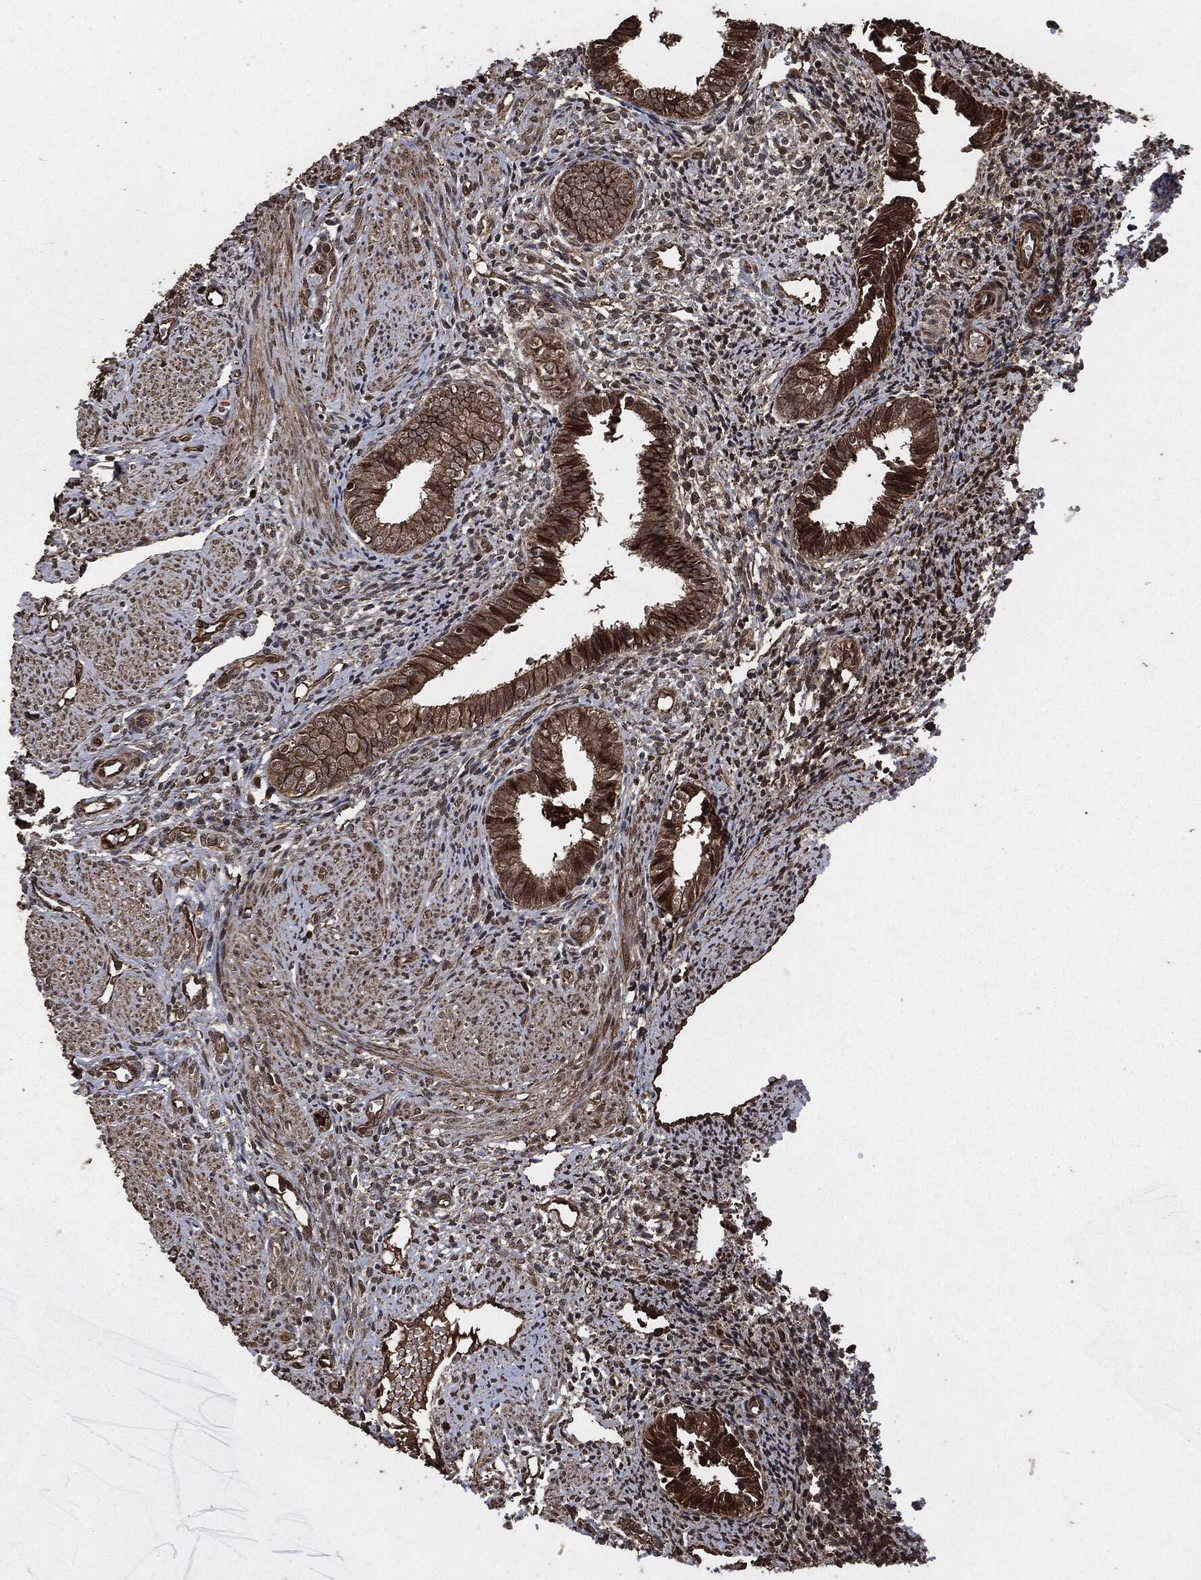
{"staining": {"intensity": "moderate", "quantity": "25%-75%", "location": "nuclear"}, "tissue": "endometrium", "cell_type": "Cells in endometrial stroma", "image_type": "normal", "snomed": [{"axis": "morphology", "description": "Normal tissue, NOS"}, {"axis": "topography", "description": "Endometrium"}], "caption": "Brown immunohistochemical staining in benign human endometrium reveals moderate nuclear expression in about 25%-75% of cells in endometrial stroma. (IHC, brightfield microscopy, high magnification).", "gene": "EGFR", "patient": {"sex": "female", "age": 47}}